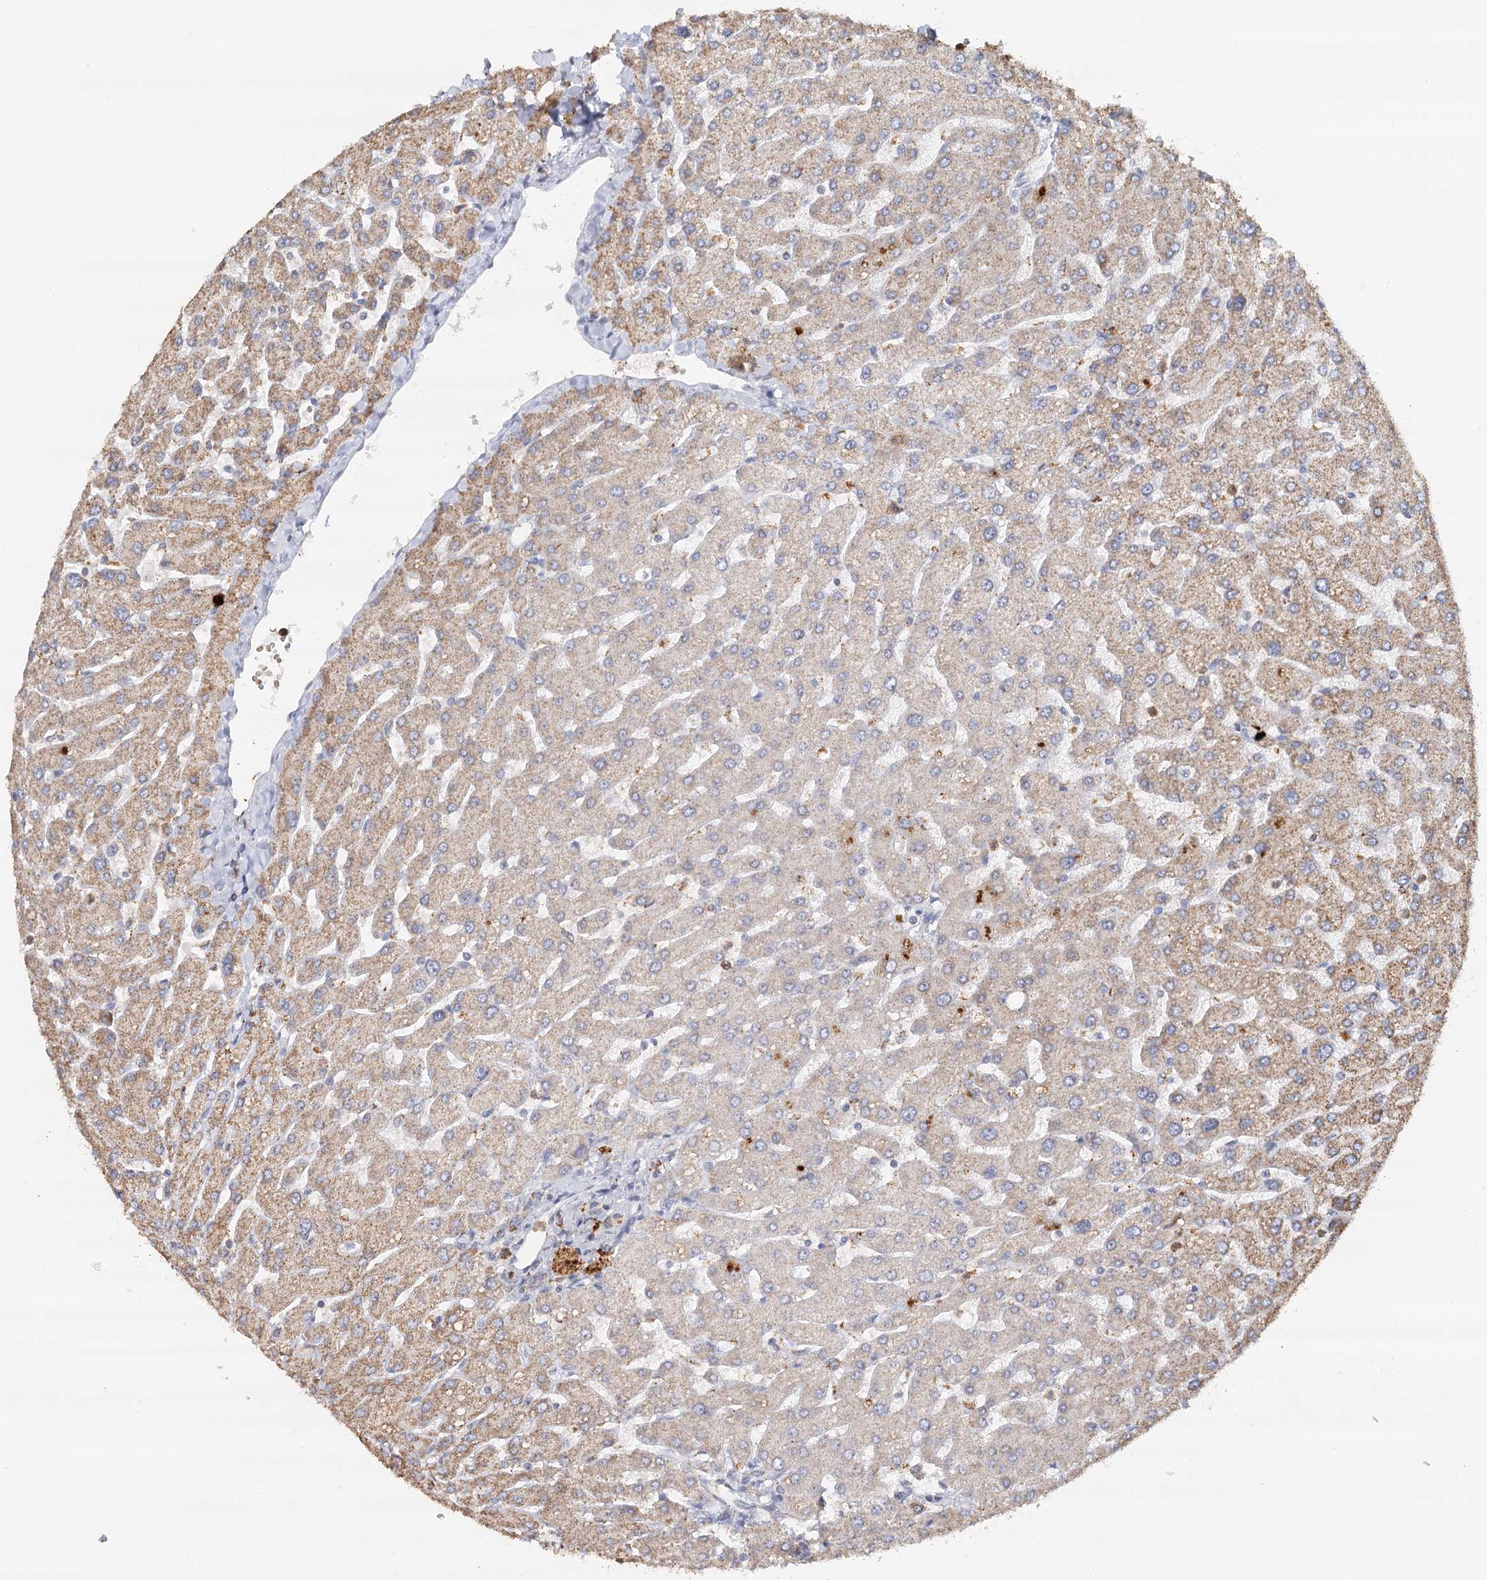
{"staining": {"intensity": "negative", "quantity": "none", "location": "none"}, "tissue": "liver", "cell_type": "Cholangiocytes", "image_type": "normal", "snomed": [{"axis": "morphology", "description": "Normal tissue, NOS"}, {"axis": "topography", "description": "Liver"}], "caption": "Normal liver was stained to show a protein in brown. There is no significant staining in cholangiocytes. (Immunohistochemistry, brightfield microscopy, high magnification).", "gene": "MMP25", "patient": {"sex": "male", "age": 55}}